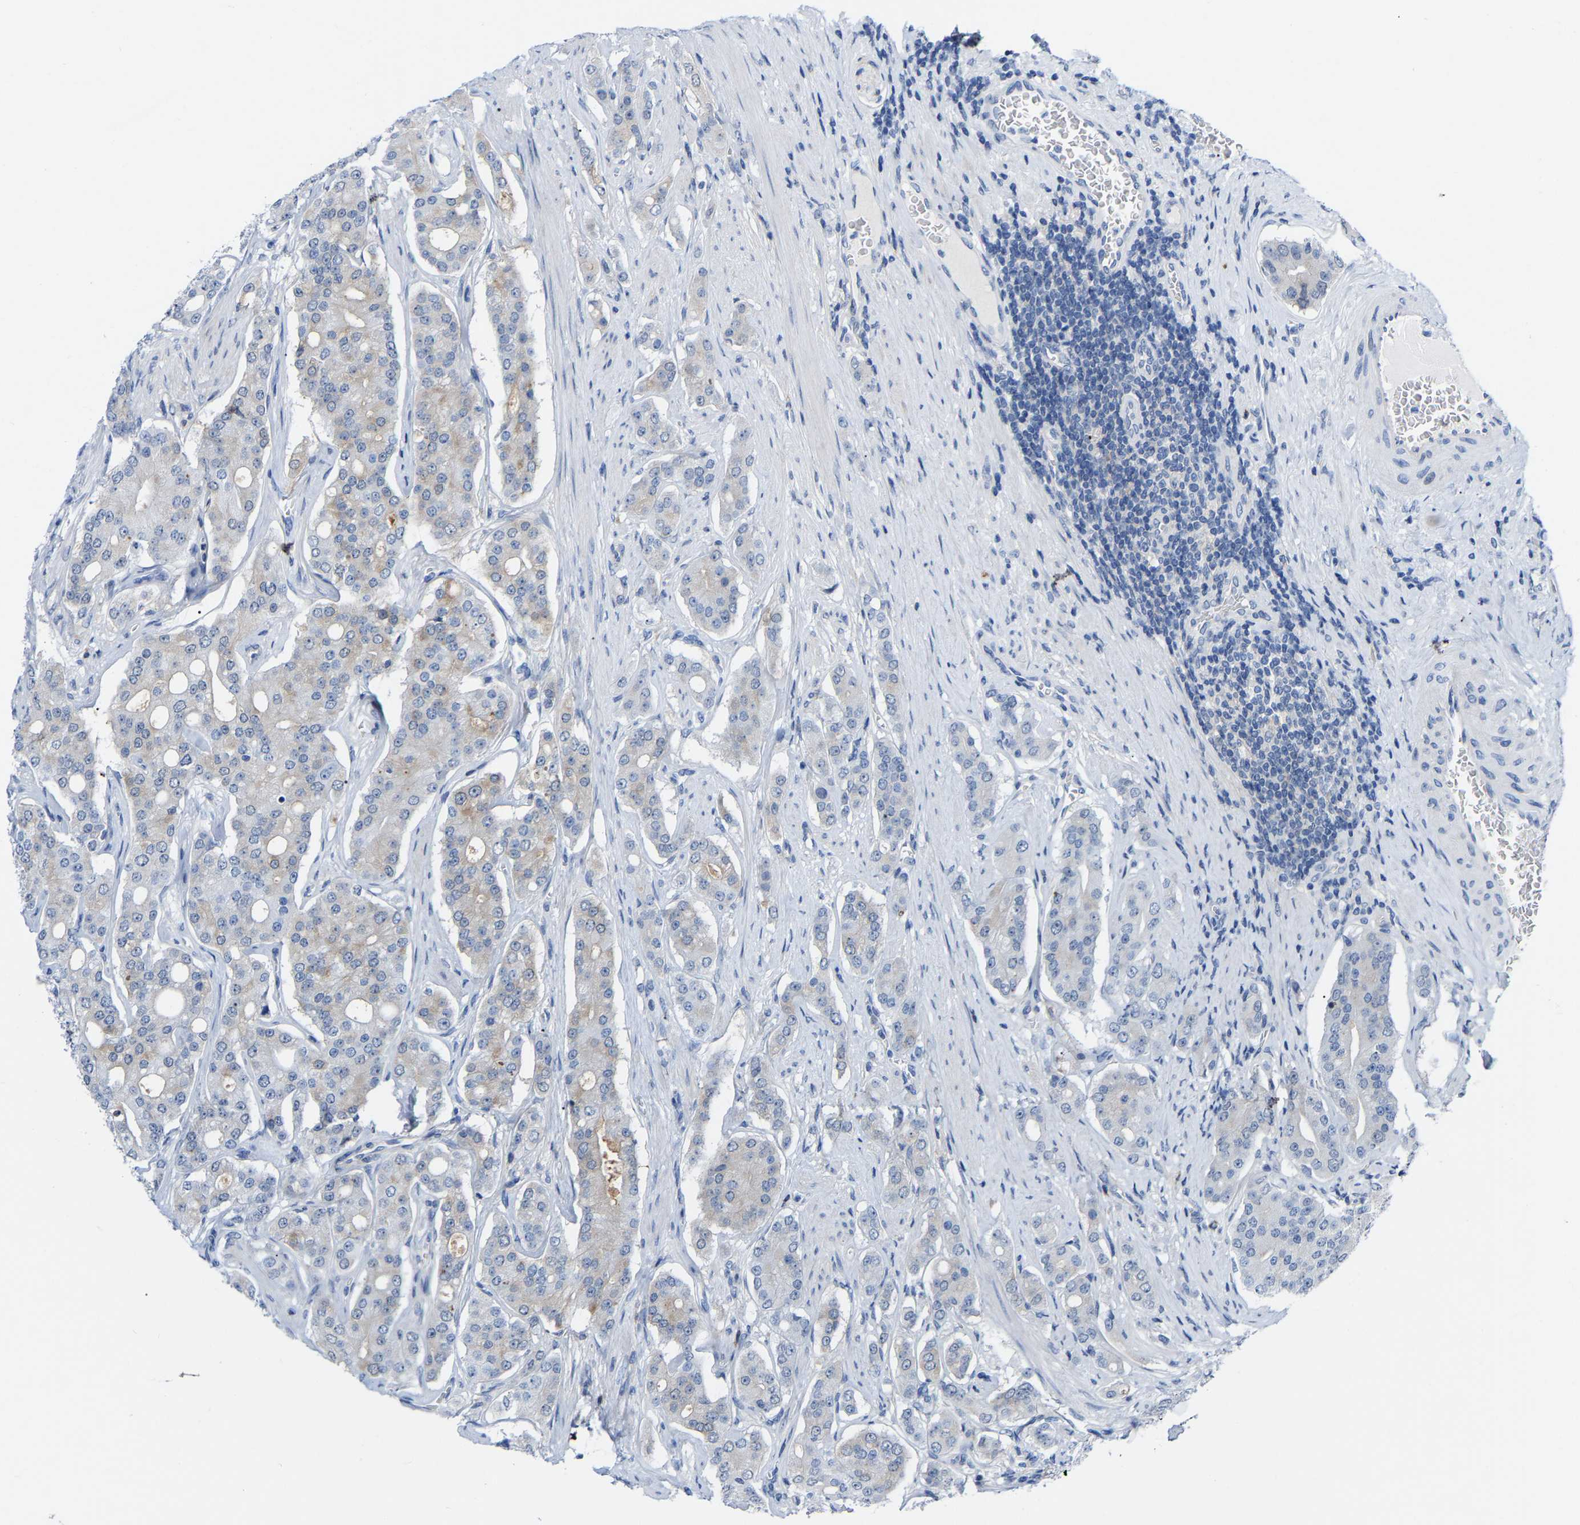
{"staining": {"intensity": "weak", "quantity": "<25%", "location": "cytoplasmic/membranous"}, "tissue": "prostate cancer", "cell_type": "Tumor cells", "image_type": "cancer", "snomed": [{"axis": "morphology", "description": "Adenocarcinoma, High grade"}, {"axis": "topography", "description": "Prostate"}], "caption": "This is an immunohistochemistry (IHC) micrograph of prostate high-grade adenocarcinoma. There is no positivity in tumor cells.", "gene": "ABTB2", "patient": {"sex": "male", "age": 71}}